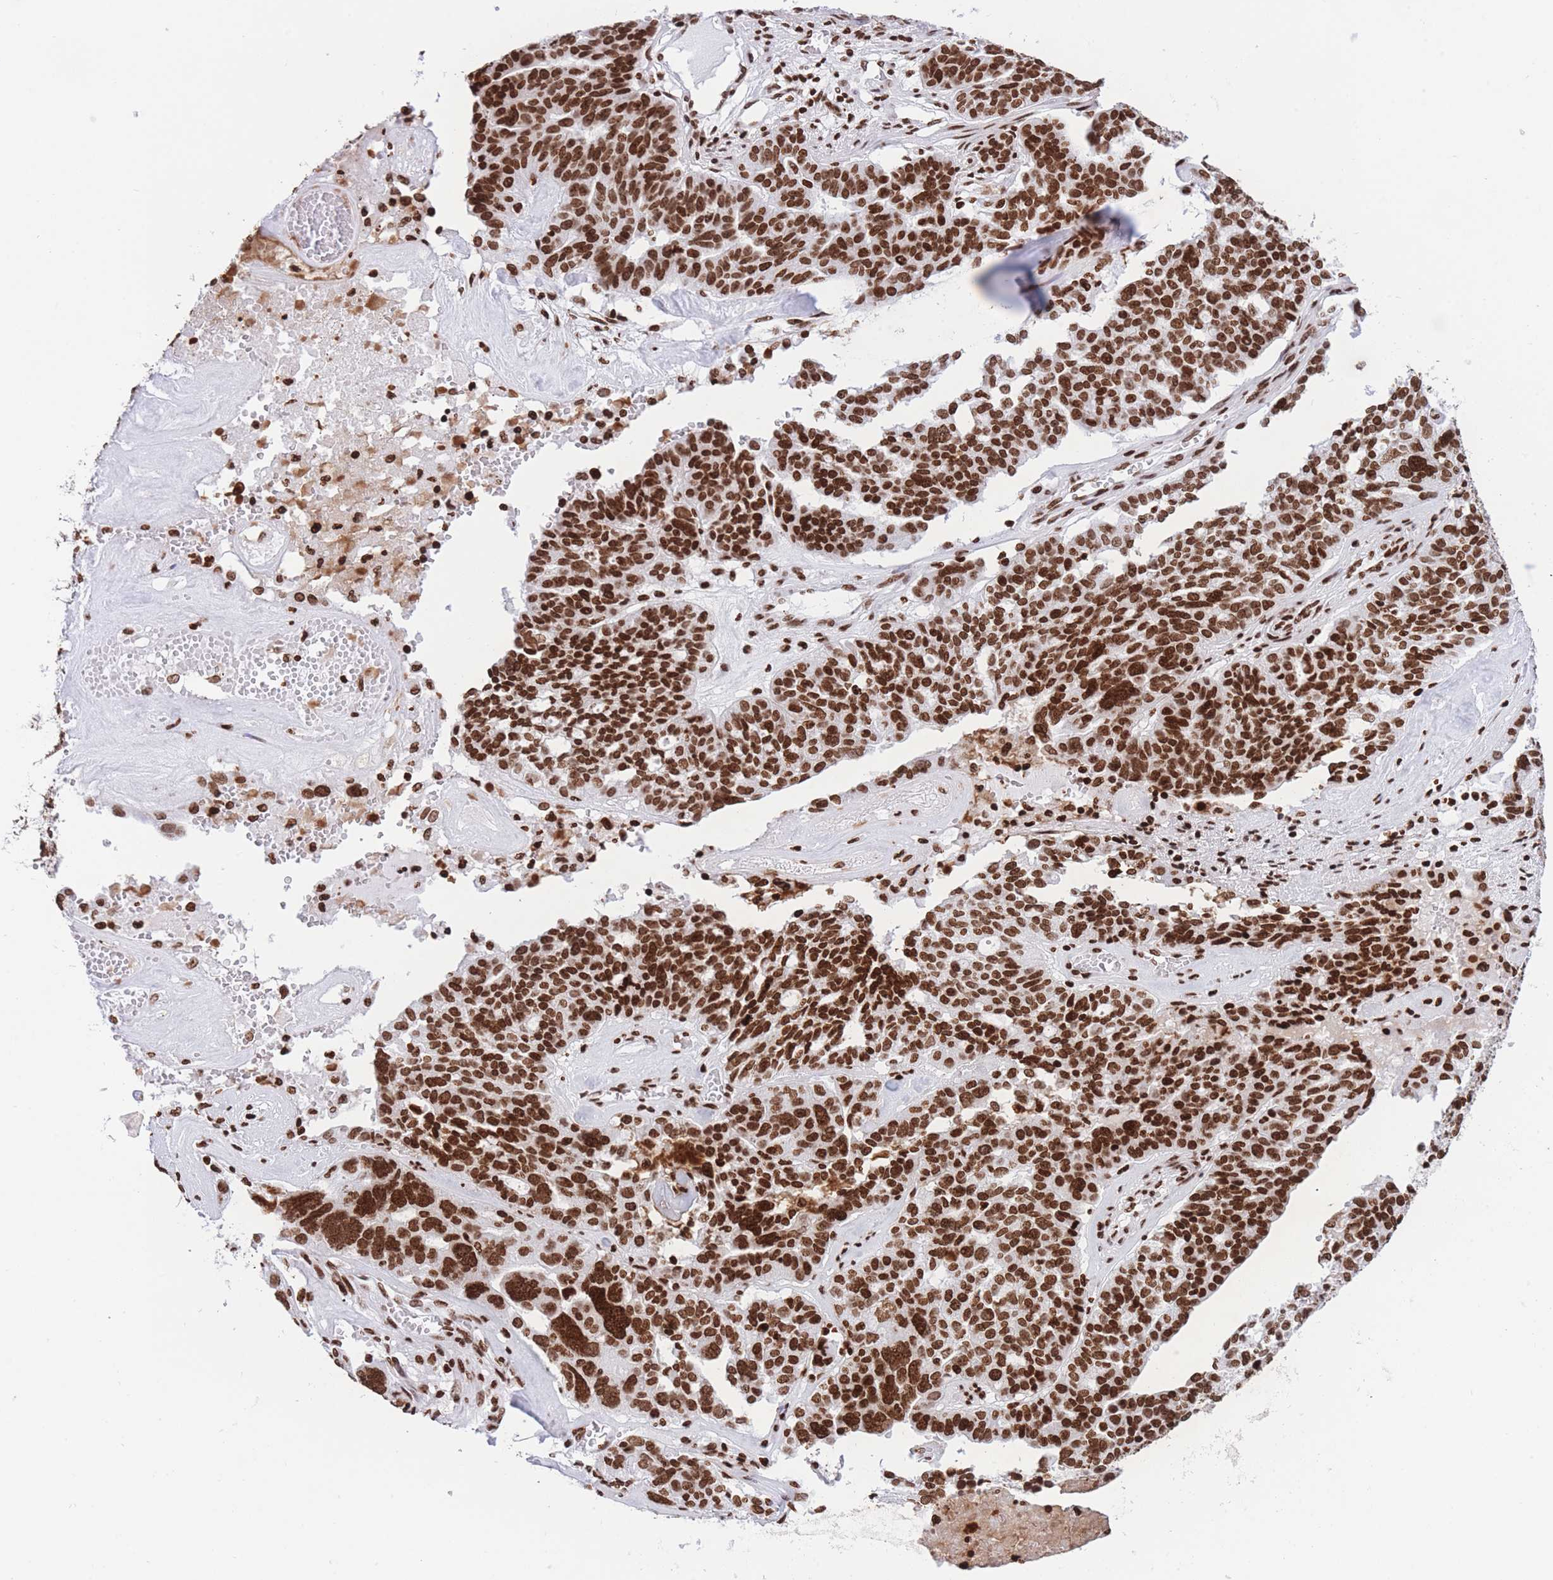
{"staining": {"intensity": "strong", "quantity": ">75%", "location": "nuclear"}, "tissue": "ovarian cancer", "cell_type": "Tumor cells", "image_type": "cancer", "snomed": [{"axis": "morphology", "description": "Cystadenocarcinoma, serous, NOS"}, {"axis": "topography", "description": "Ovary"}], "caption": "Ovarian serous cystadenocarcinoma tissue displays strong nuclear expression in about >75% of tumor cells, visualized by immunohistochemistry.", "gene": "H2BC11", "patient": {"sex": "female", "age": 59}}